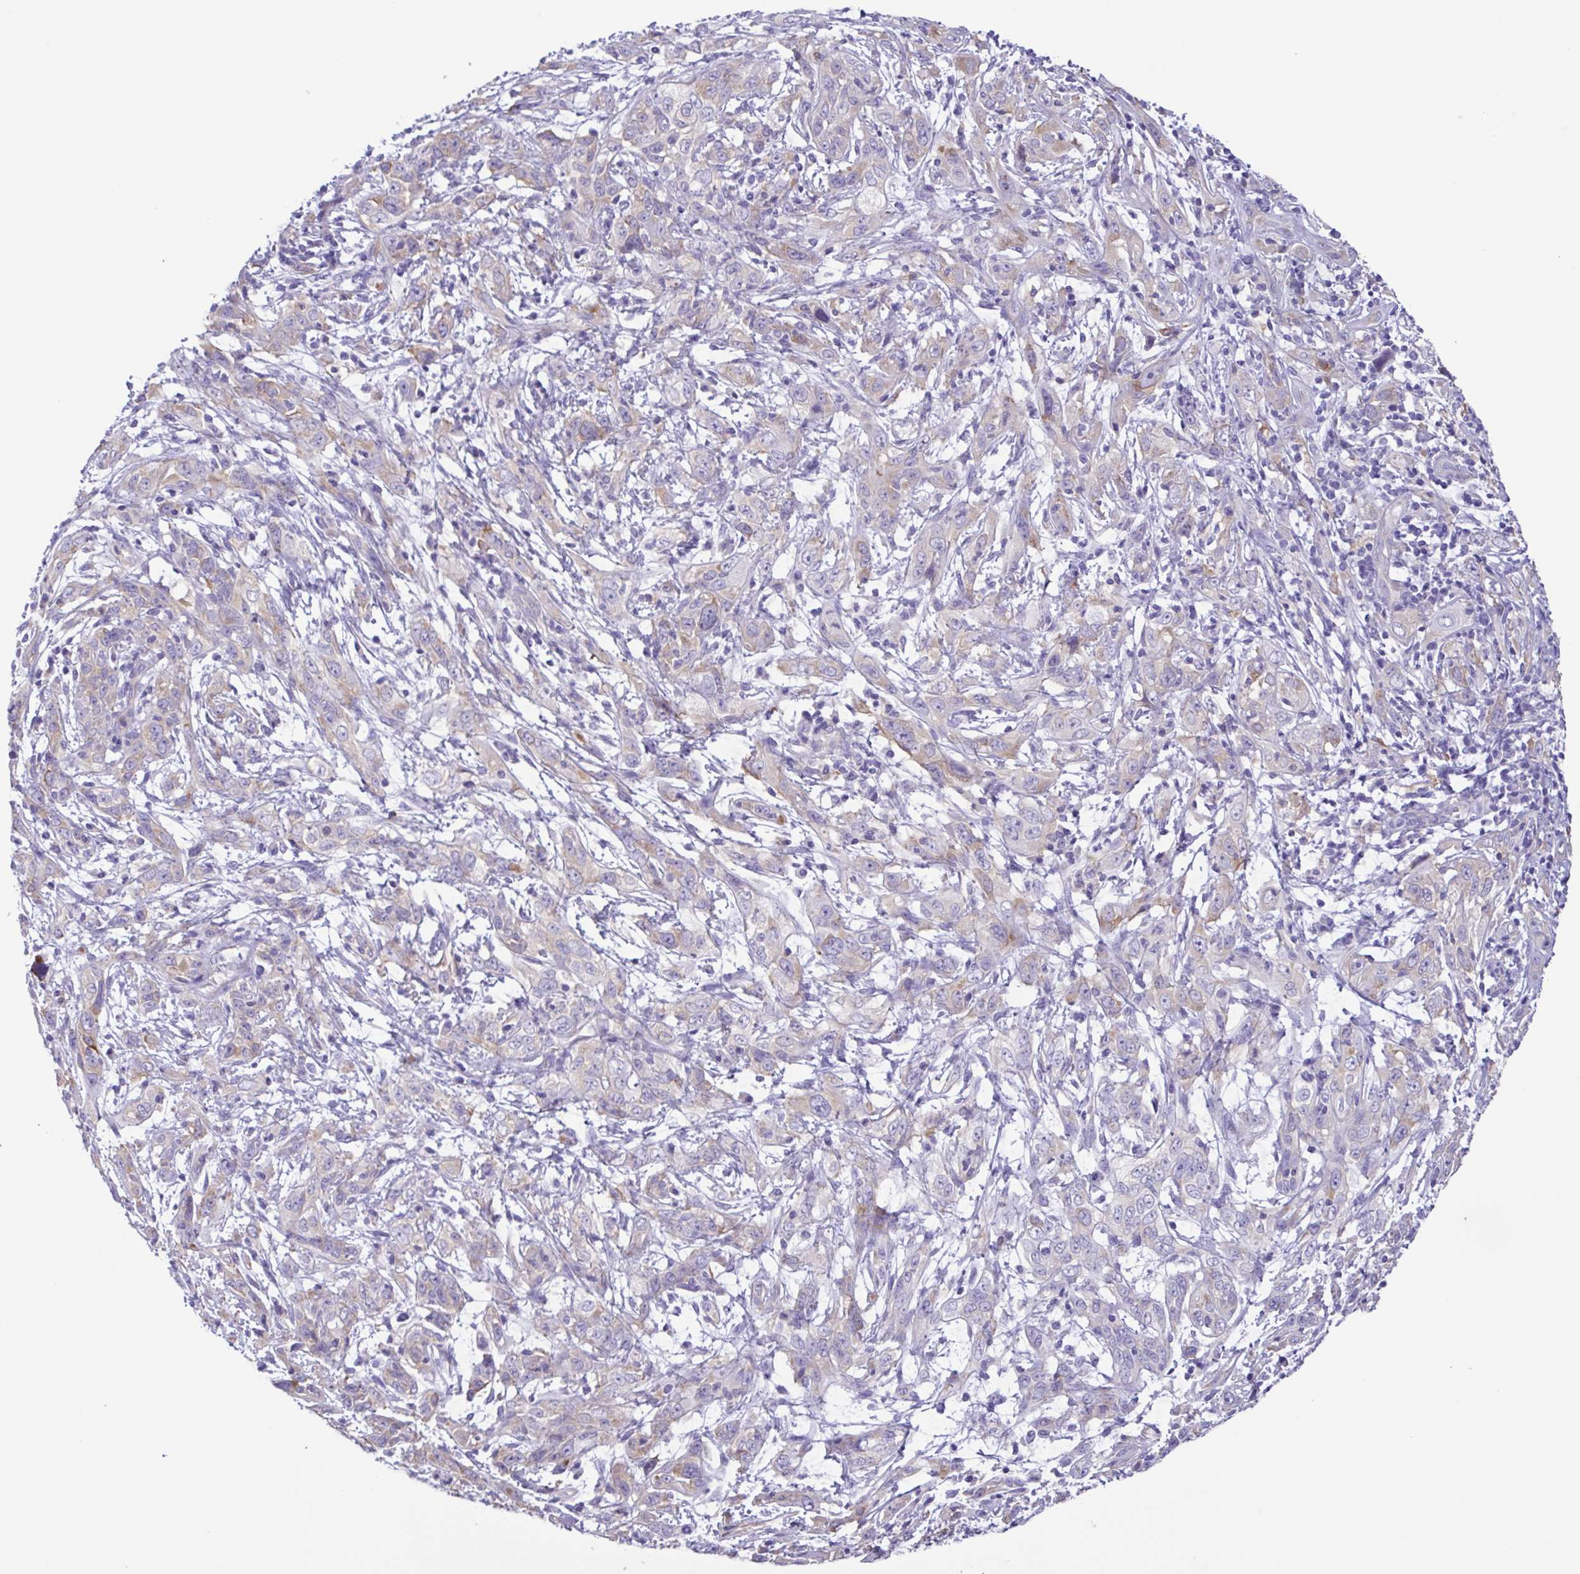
{"staining": {"intensity": "negative", "quantity": "none", "location": "none"}, "tissue": "cervical cancer", "cell_type": "Tumor cells", "image_type": "cancer", "snomed": [{"axis": "morphology", "description": "Adenocarcinoma, NOS"}, {"axis": "topography", "description": "Cervix"}], "caption": "This is an immunohistochemistry image of adenocarcinoma (cervical). There is no positivity in tumor cells.", "gene": "TNNI3", "patient": {"sex": "female", "age": 40}}